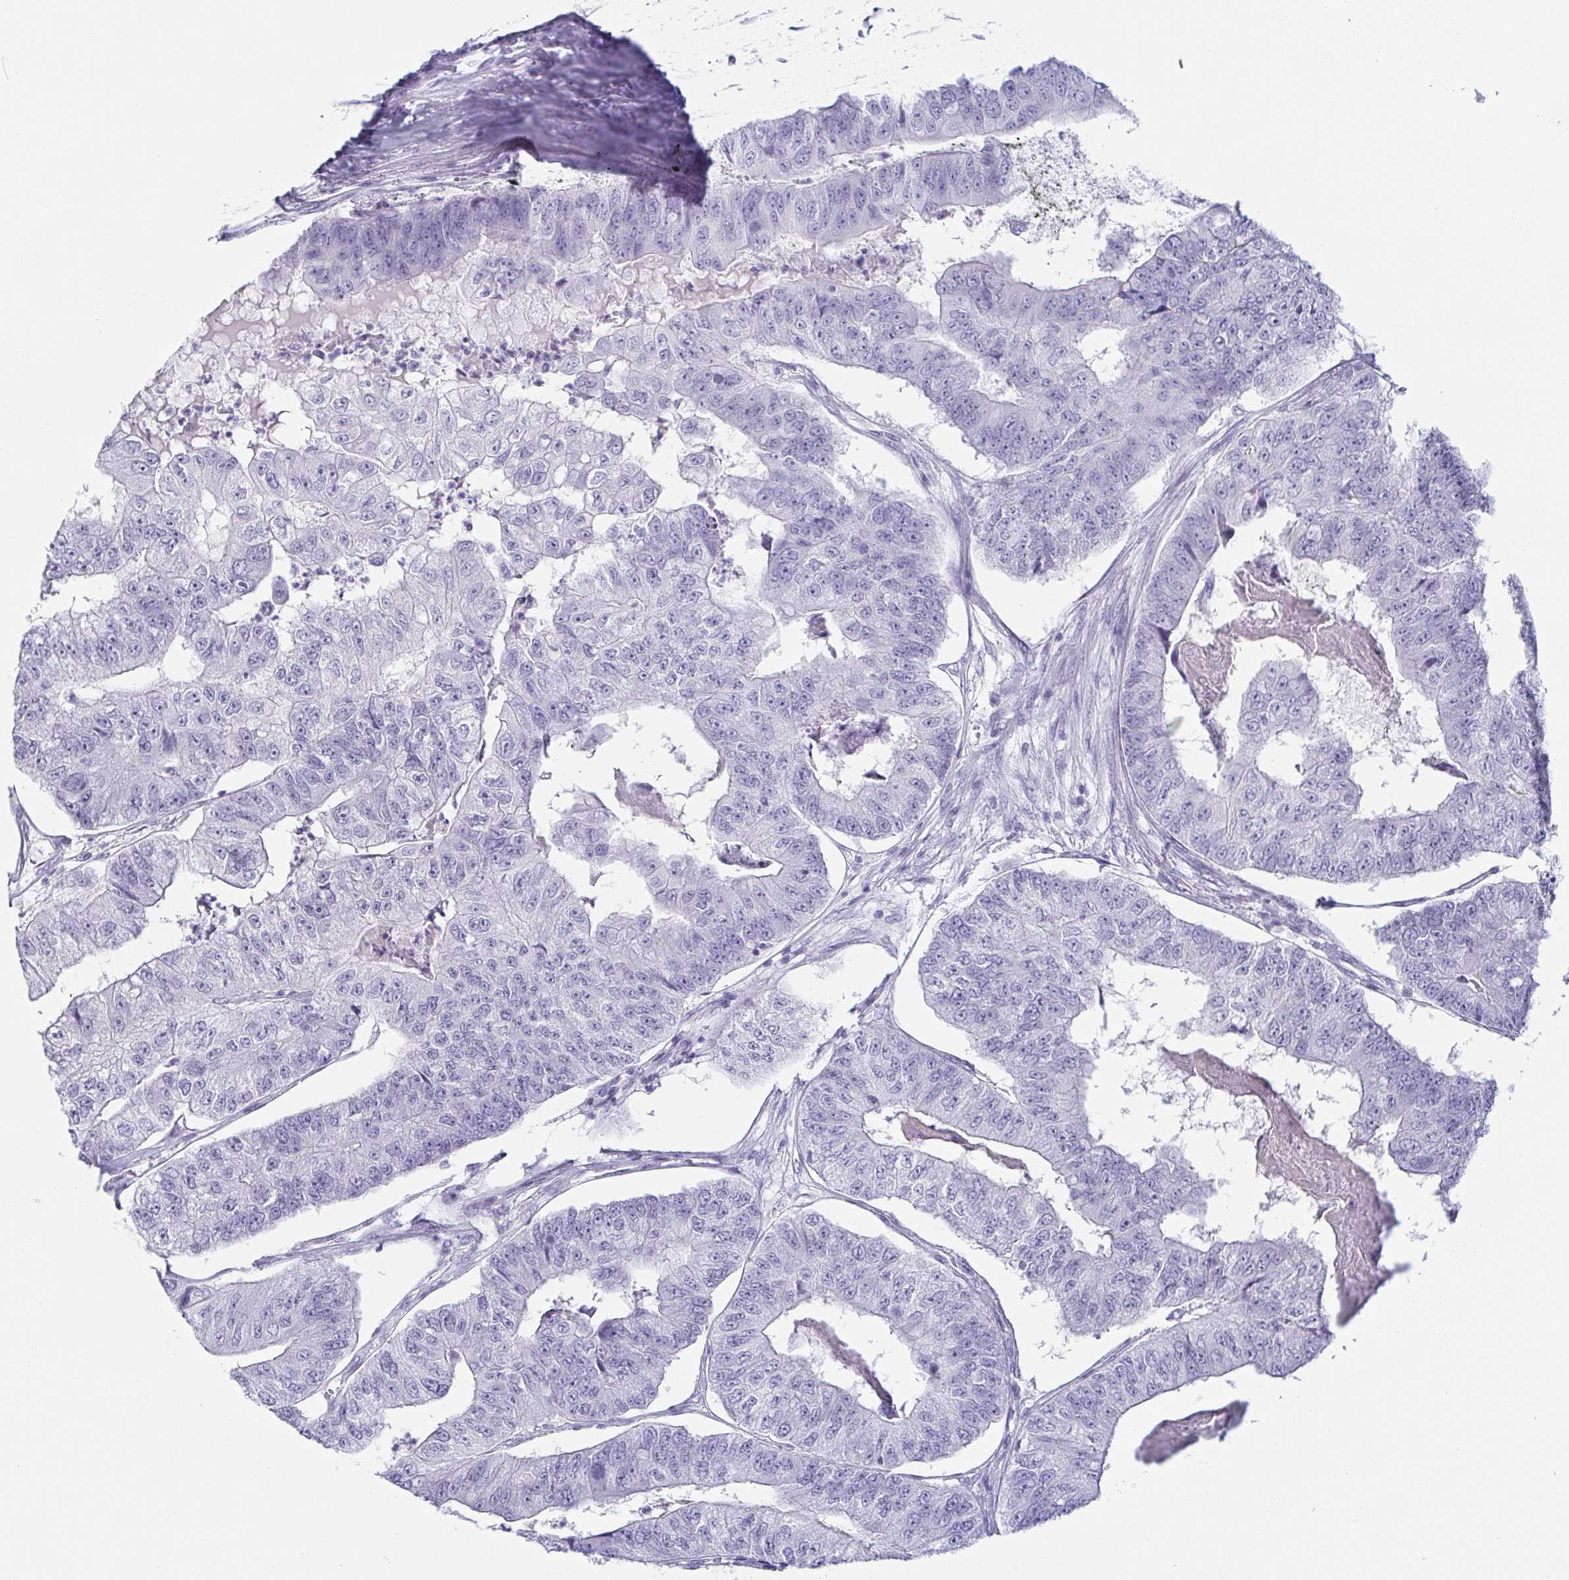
{"staining": {"intensity": "negative", "quantity": "none", "location": "none"}, "tissue": "colorectal cancer", "cell_type": "Tumor cells", "image_type": "cancer", "snomed": [{"axis": "morphology", "description": "Adenocarcinoma, NOS"}, {"axis": "topography", "description": "Colon"}], "caption": "DAB (3,3'-diaminobenzidine) immunohistochemical staining of human colorectal cancer (adenocarcinoma) shows no significant expression in tumor cells.", "gene": "ZG16B", "patient": {"sex": "female", "age": 67}}